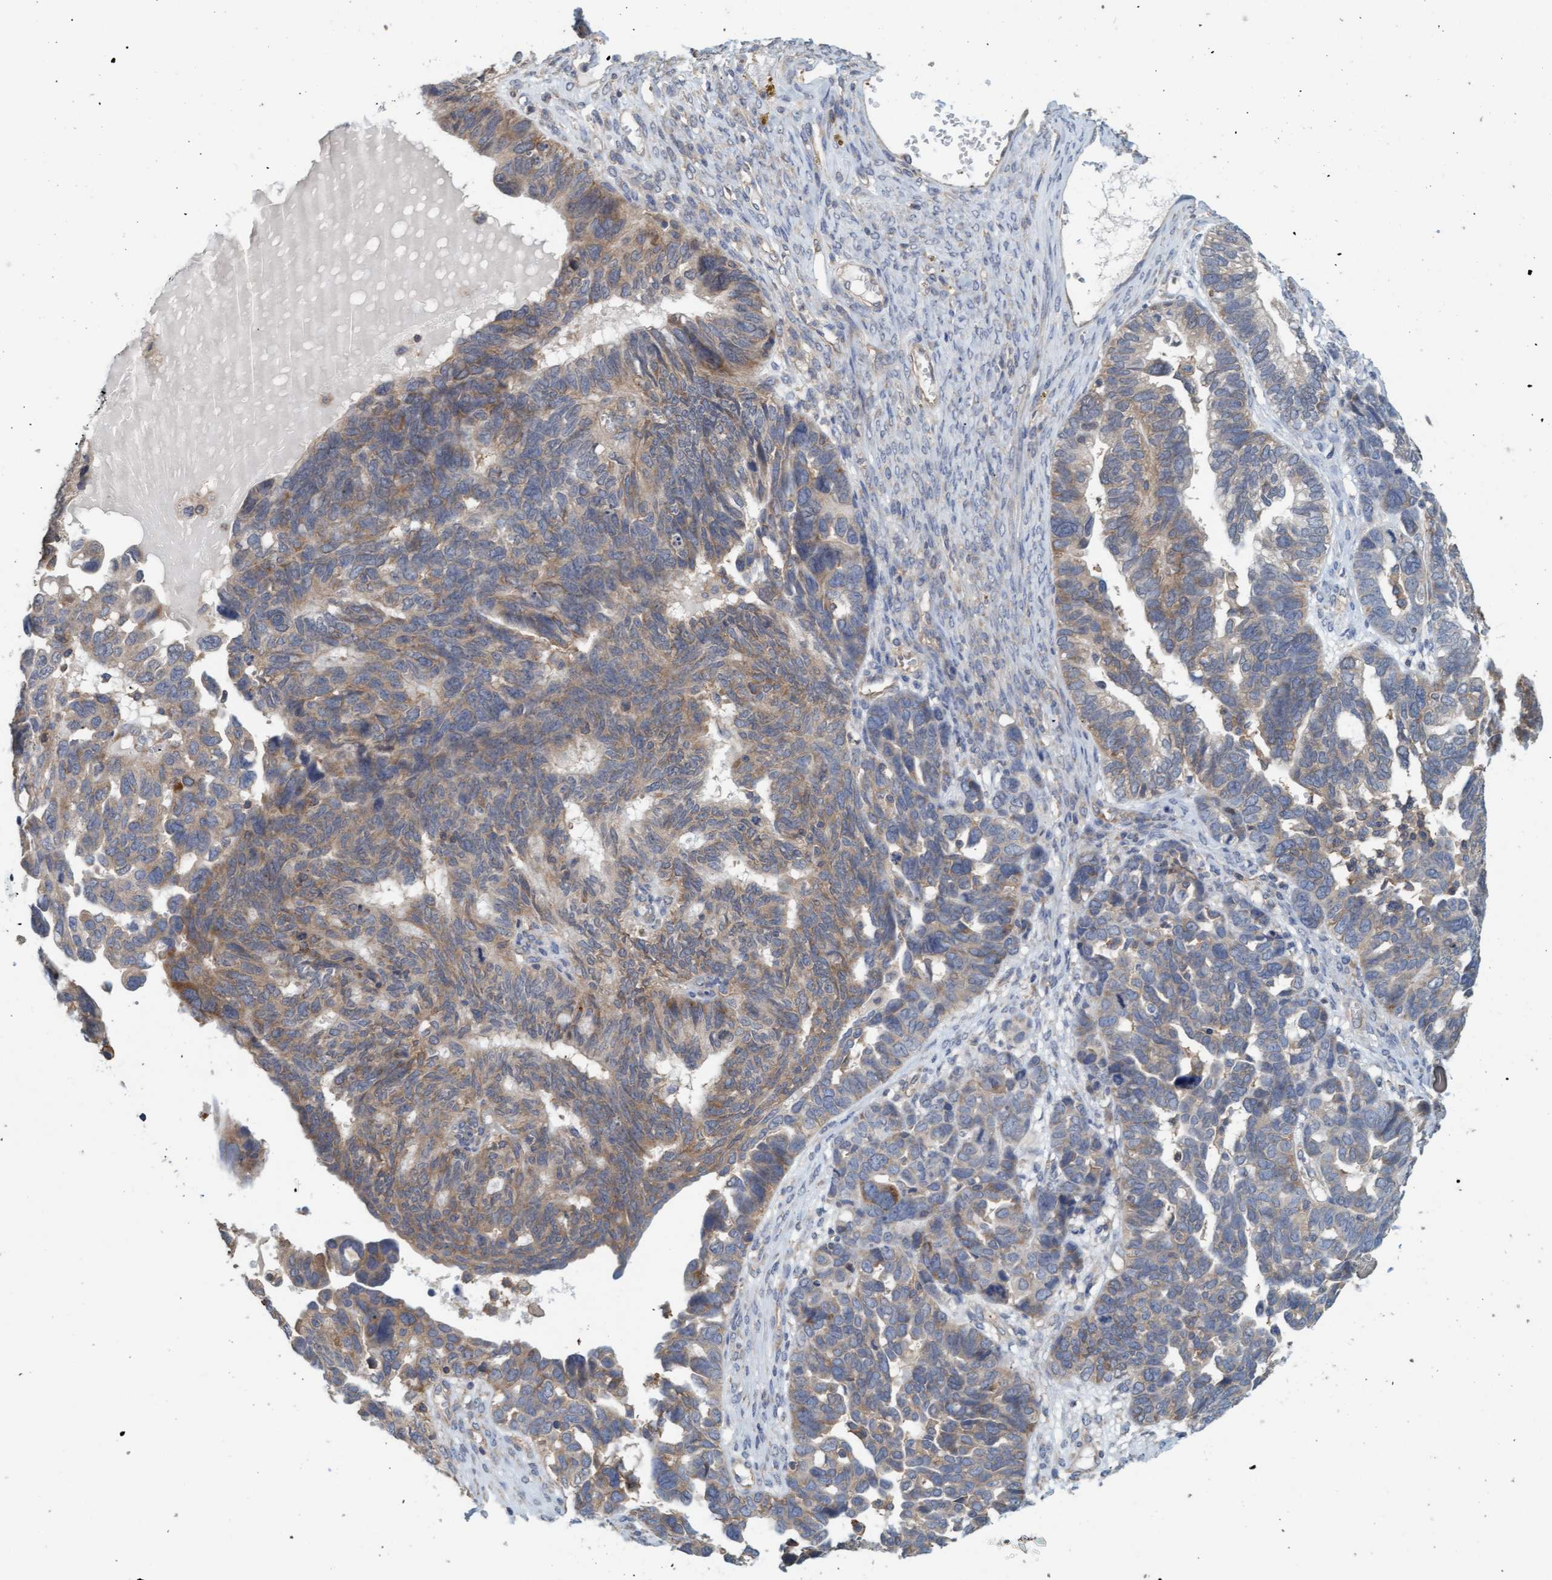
{"staining": {"intensity": "weak", "quantity": "25%-75%", "location": "cytoplasmic/membranous"}, "tissue": "ovarian cancer", "cell_type": "Tumor cells", "image_type": "cancer", "snomed": [{"axis": "morphology", "description": "Cystadenocarcinoma, serous, NOS"}, {"axis": "topography", "description": "Ovary"}], "caption": "High-power microscopy captured an immunohistochemistry (IHC) histopathology image of ovarian serous cystadenocarcinoma, revealing weak cytoplasmic/membranous staining in approximately 25%-75% of tumor cells.", "gene": "FXR2", "patient": {"sex": "female", "age": 79}}